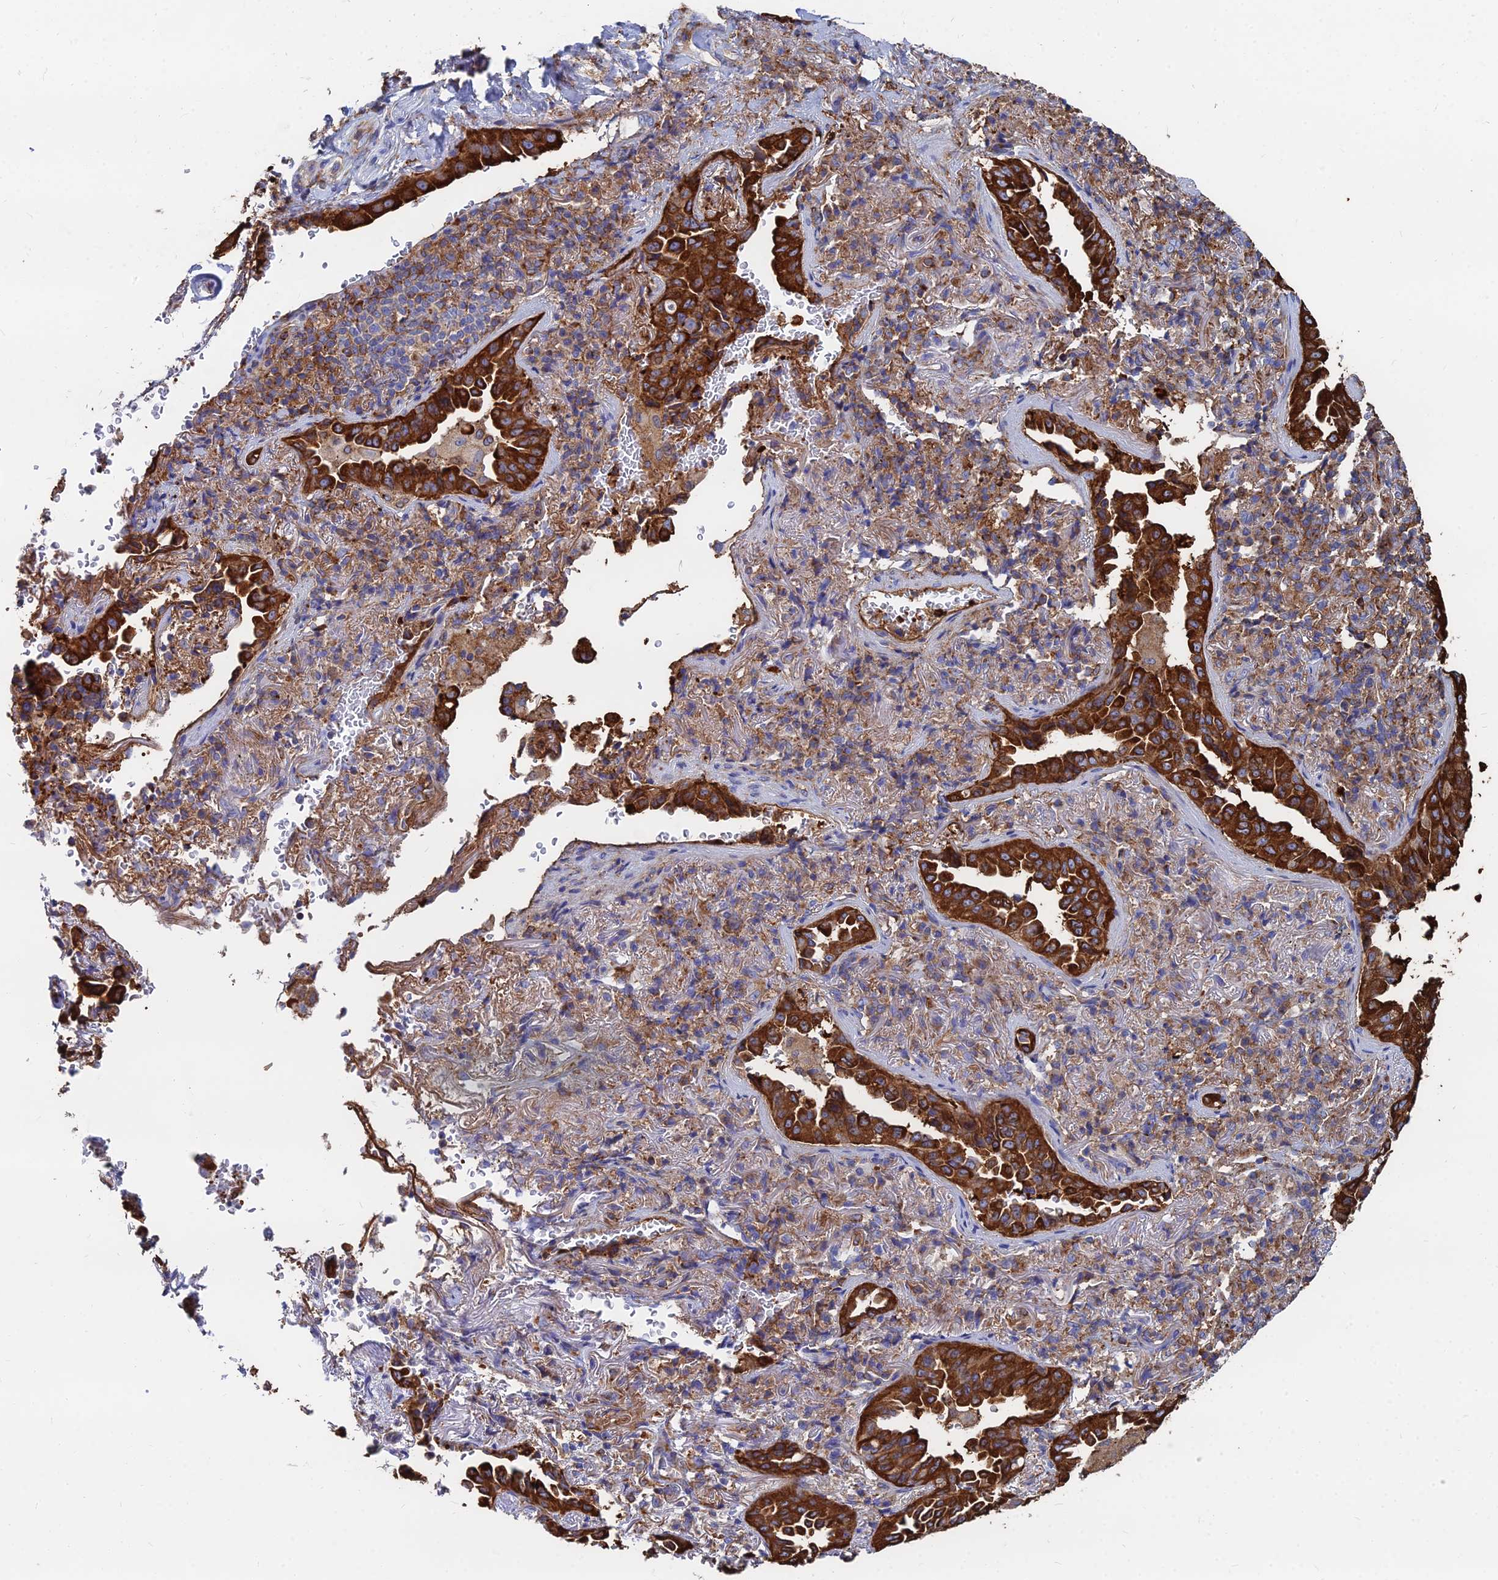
{"staining": {"intensity": "strong", "quantity": ">75%", "location": "cytoplasmic/membranous"}, "tissue": "lung cancer", "cell_type": "Tumor cells", "image_type": "cancer", "snomed": [{"axis": "morphology", "description": "Adenocarcinoma, NOS"}, {"axis": "topography", "description": "Lung"}], "caption": "Tumor cells demonstrate strong cytoplasmic/membranous staining in approximately >75% of cells in lung cancer. The protein of interest is stained brown, and the nuclei are stained in blue (DAB (3,3'-diaminobenzidine) IHC with brightfield microscopy, high magnification).", "gene": "GPR42", "patient": {"sex": "female", "age": 69}}